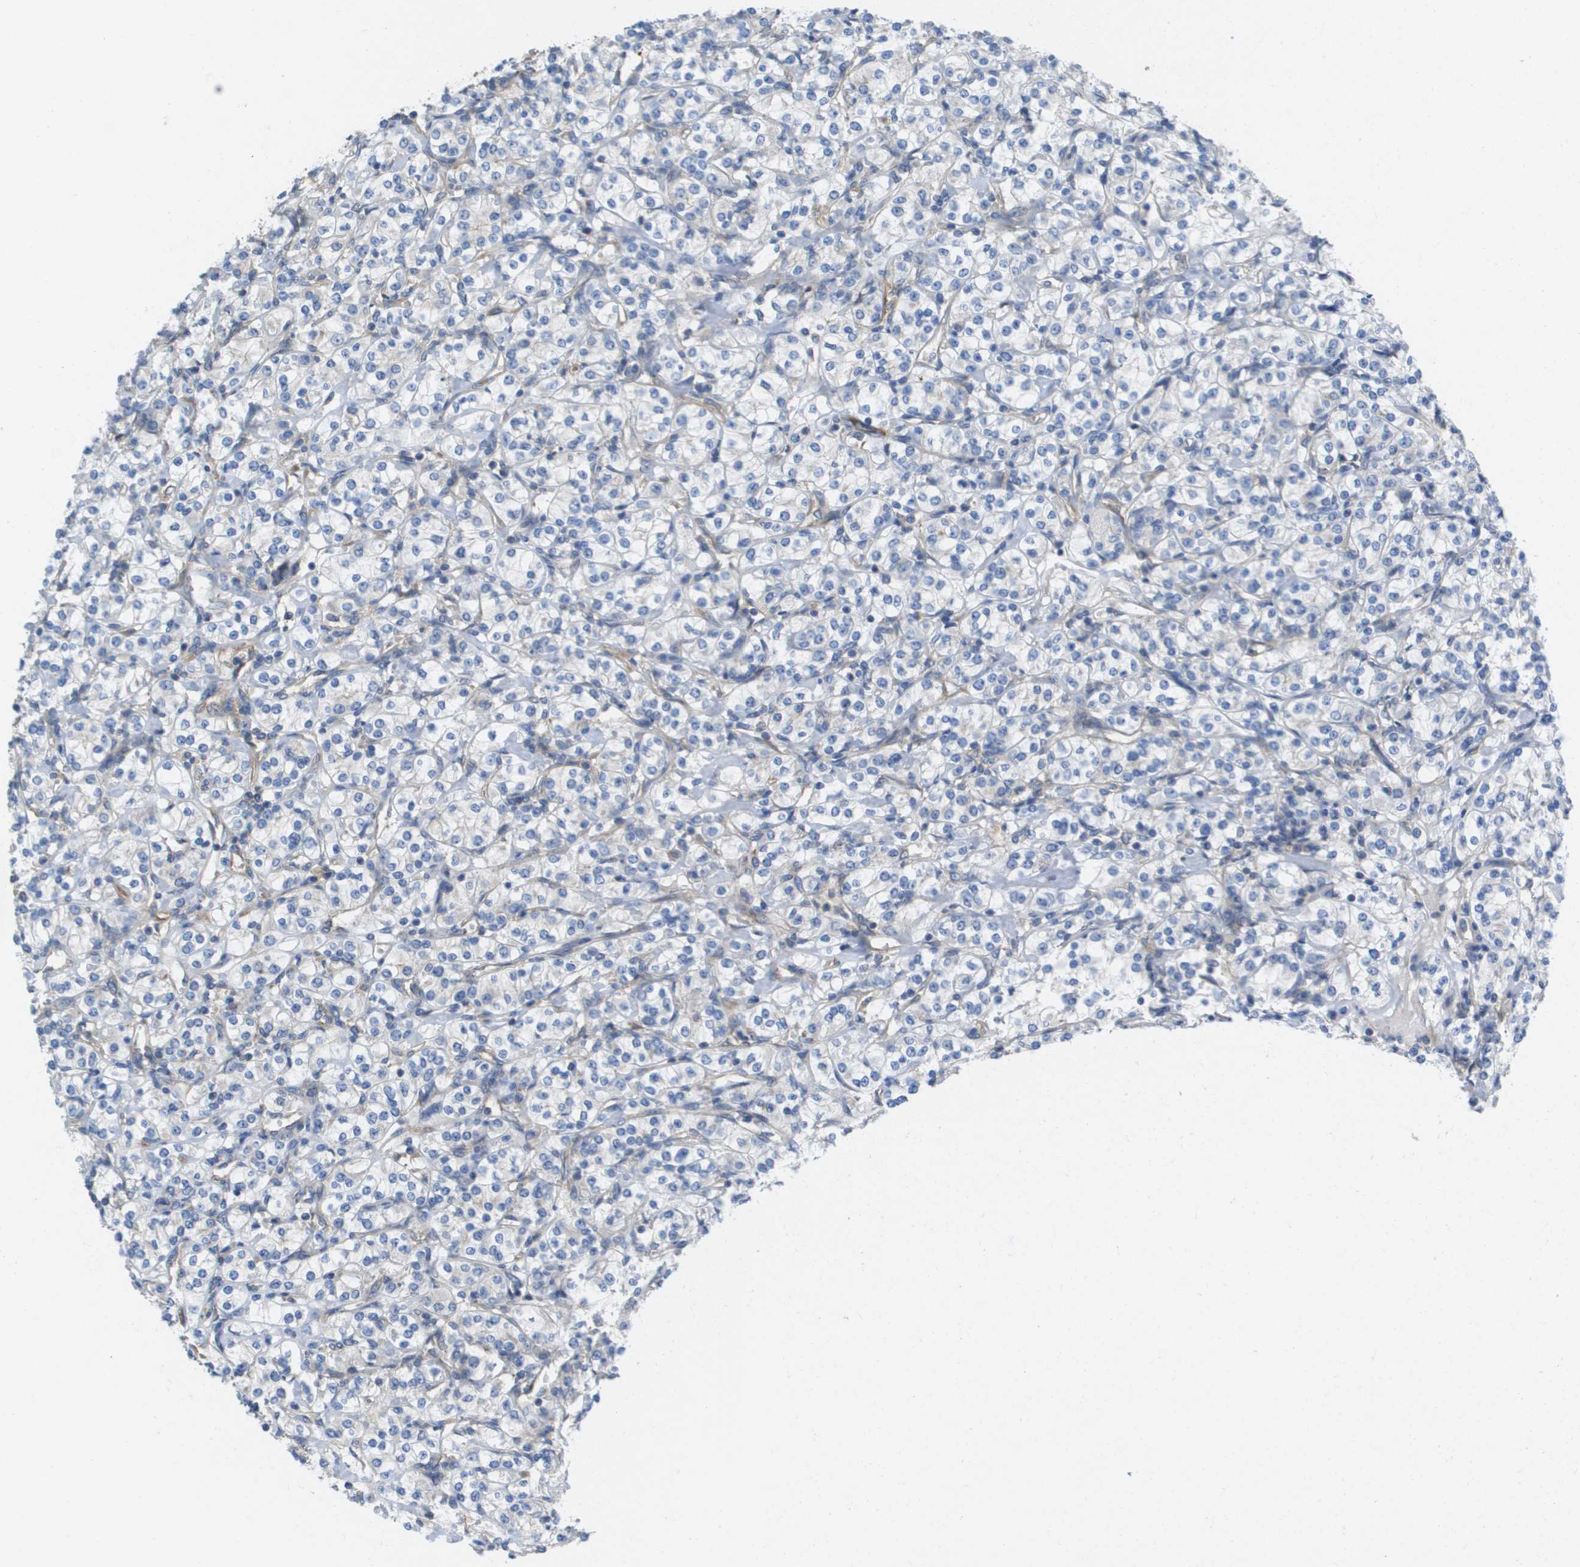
{"staining": {"intensity": "negative", "quantity": "none", "location": "none"}, "tissue": "renal cancer", "cell_type": "Tumor cells", "image_type": "cancer", "snomed": [{"axis": "morphology", "description": "Adenocarcinoma, NOS"}, {"axis": "topography", "description": "Kidney"}], "caption": "IHC of renal adenocarcinoma exhibits no expression in tumor cells. (DAB immunohistochemistry (IHC) visualized using brightfield microscopy, high magnification).", "gene": "EIF4G2", "patient": {"sex": "male", "age": 77}}